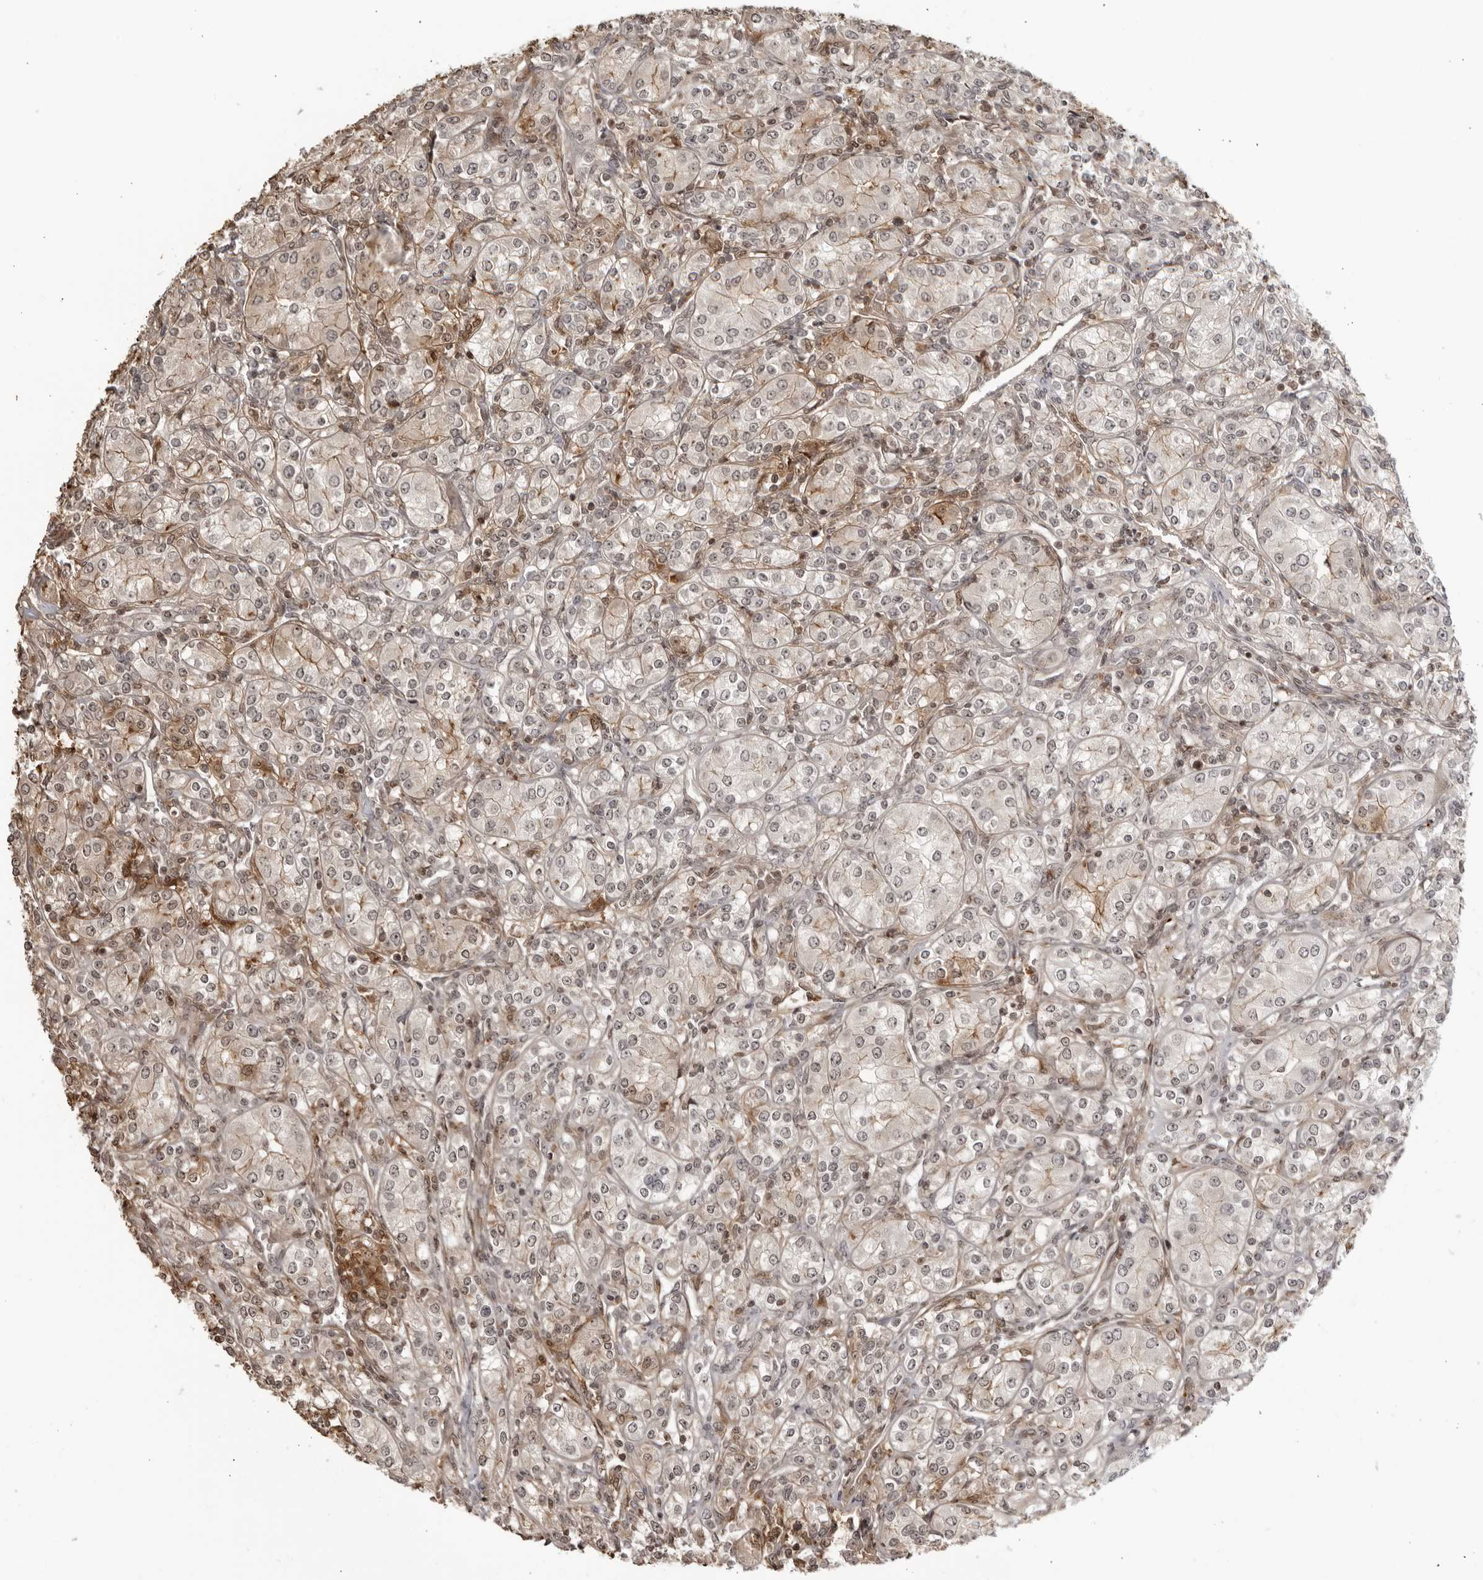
{"staining": {"intensity": "weak", "quantity": "25%-75%", "location": "cytoplasmic/membranous,nuclear"}, "tissue": "renal cancer", "cell_type": "Tumor cells", "image_type": "cancer", "snomed": [{"axis": "morphology", "description": "Adenocarcinoma, NOS"}, {"axis": "topography", "description": "Kidney"}], "caption": "Human adenocarcinoma (renal) stained with a protein marker displays weak staining in tumor cells.", "gene": "TCF21", "patient": {"sex": "male", "age": 77}}